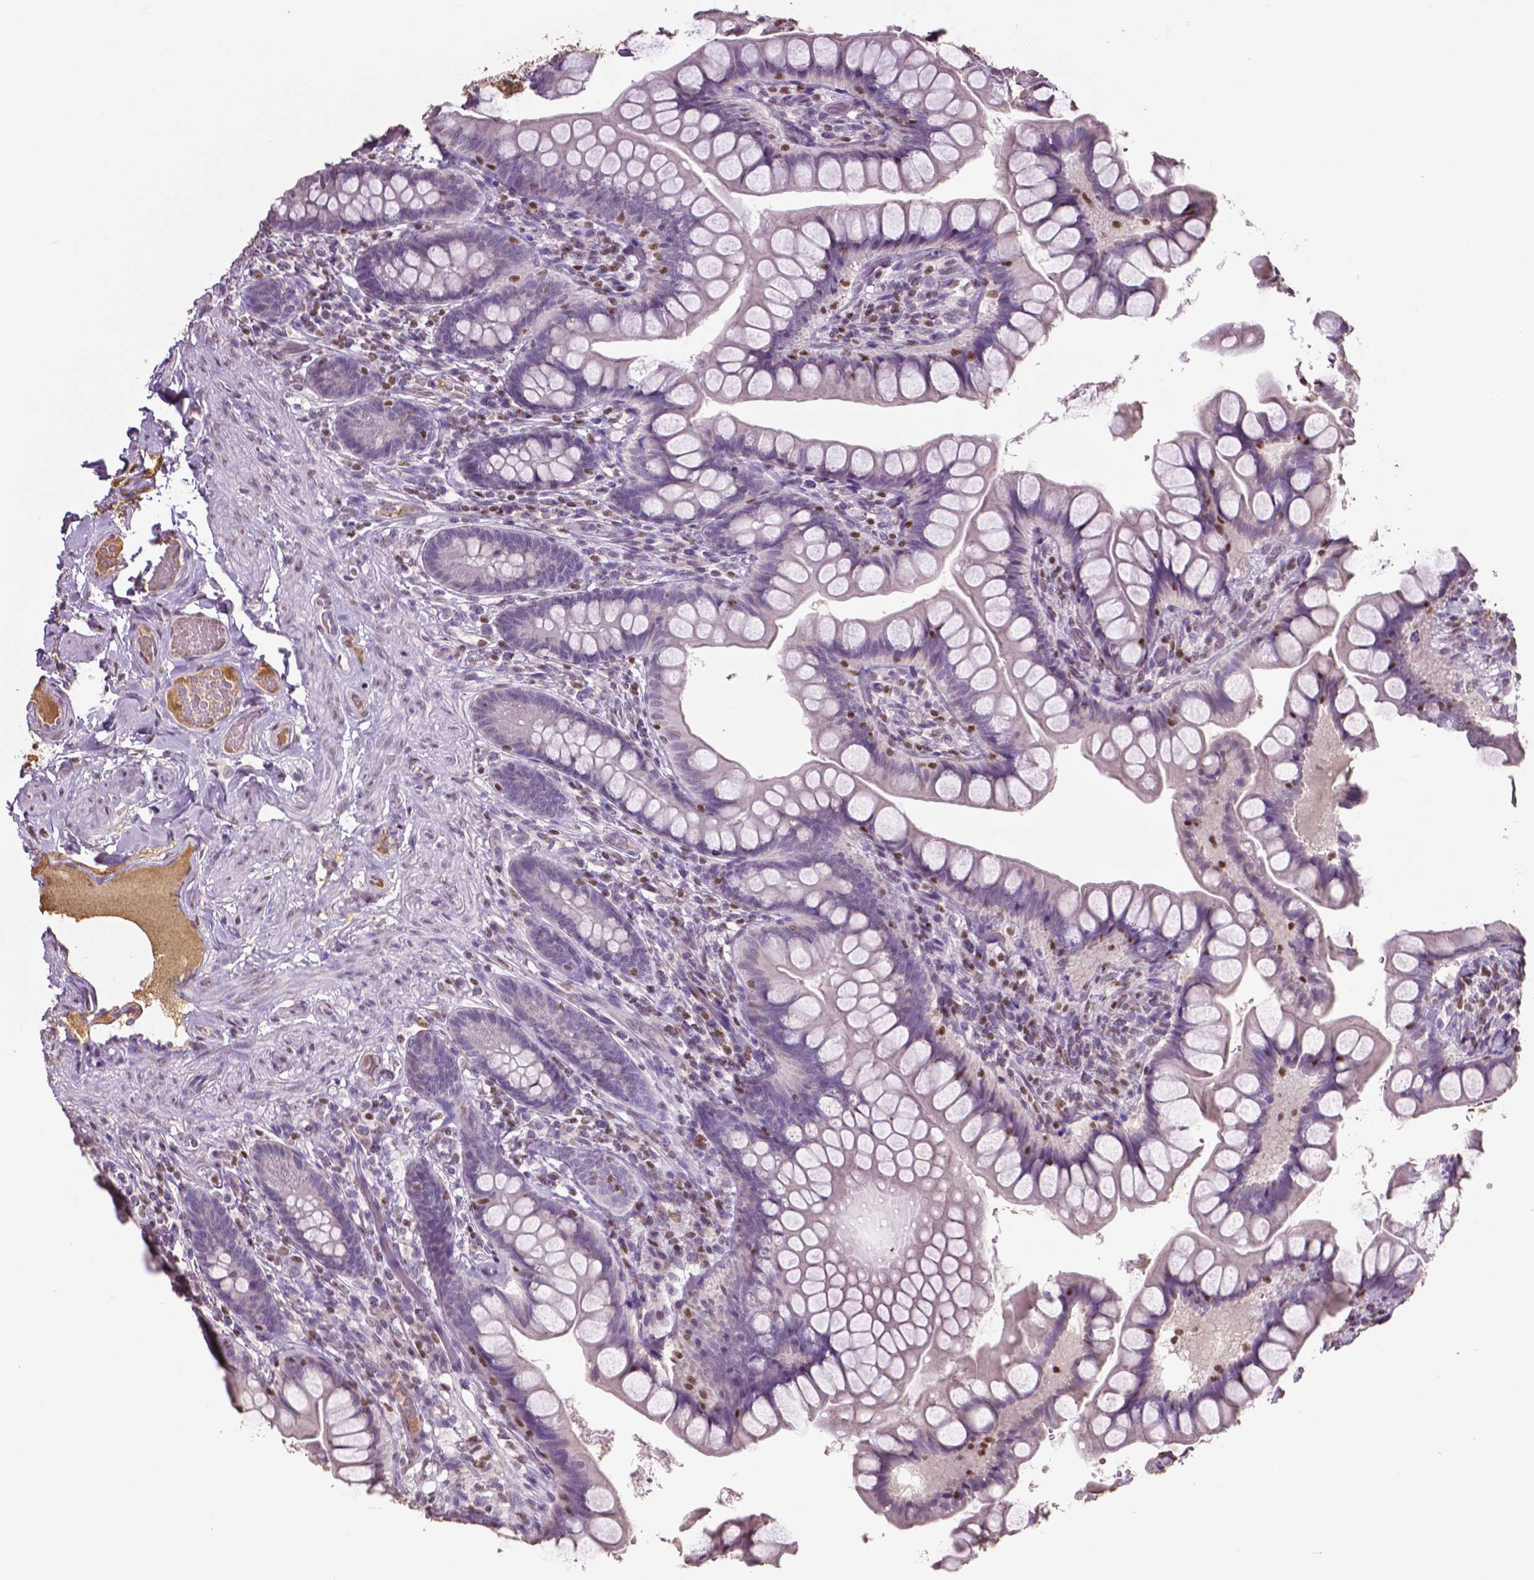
{"staining": {"intensity": "negative", "quantity": "none", "location": "none"}, "tissue": "small intestine", "cell_type": "Glandular cells", "image_type": "normal", "snomed": [{"axis": "morphology", "description": "Normal tissue, NOS"}, {"axis": "topography", "description": "Small intestine"}], "caption": "An immunohistochemistry image of unremarkable small intestine is shown. There is no staining in glandular cells of small intestine. (Brightfield microscopy of DAB immunohistochemistry at high magnification).", "gene": "RUNX3", "patient": {"sex": "male", "age": 70}}